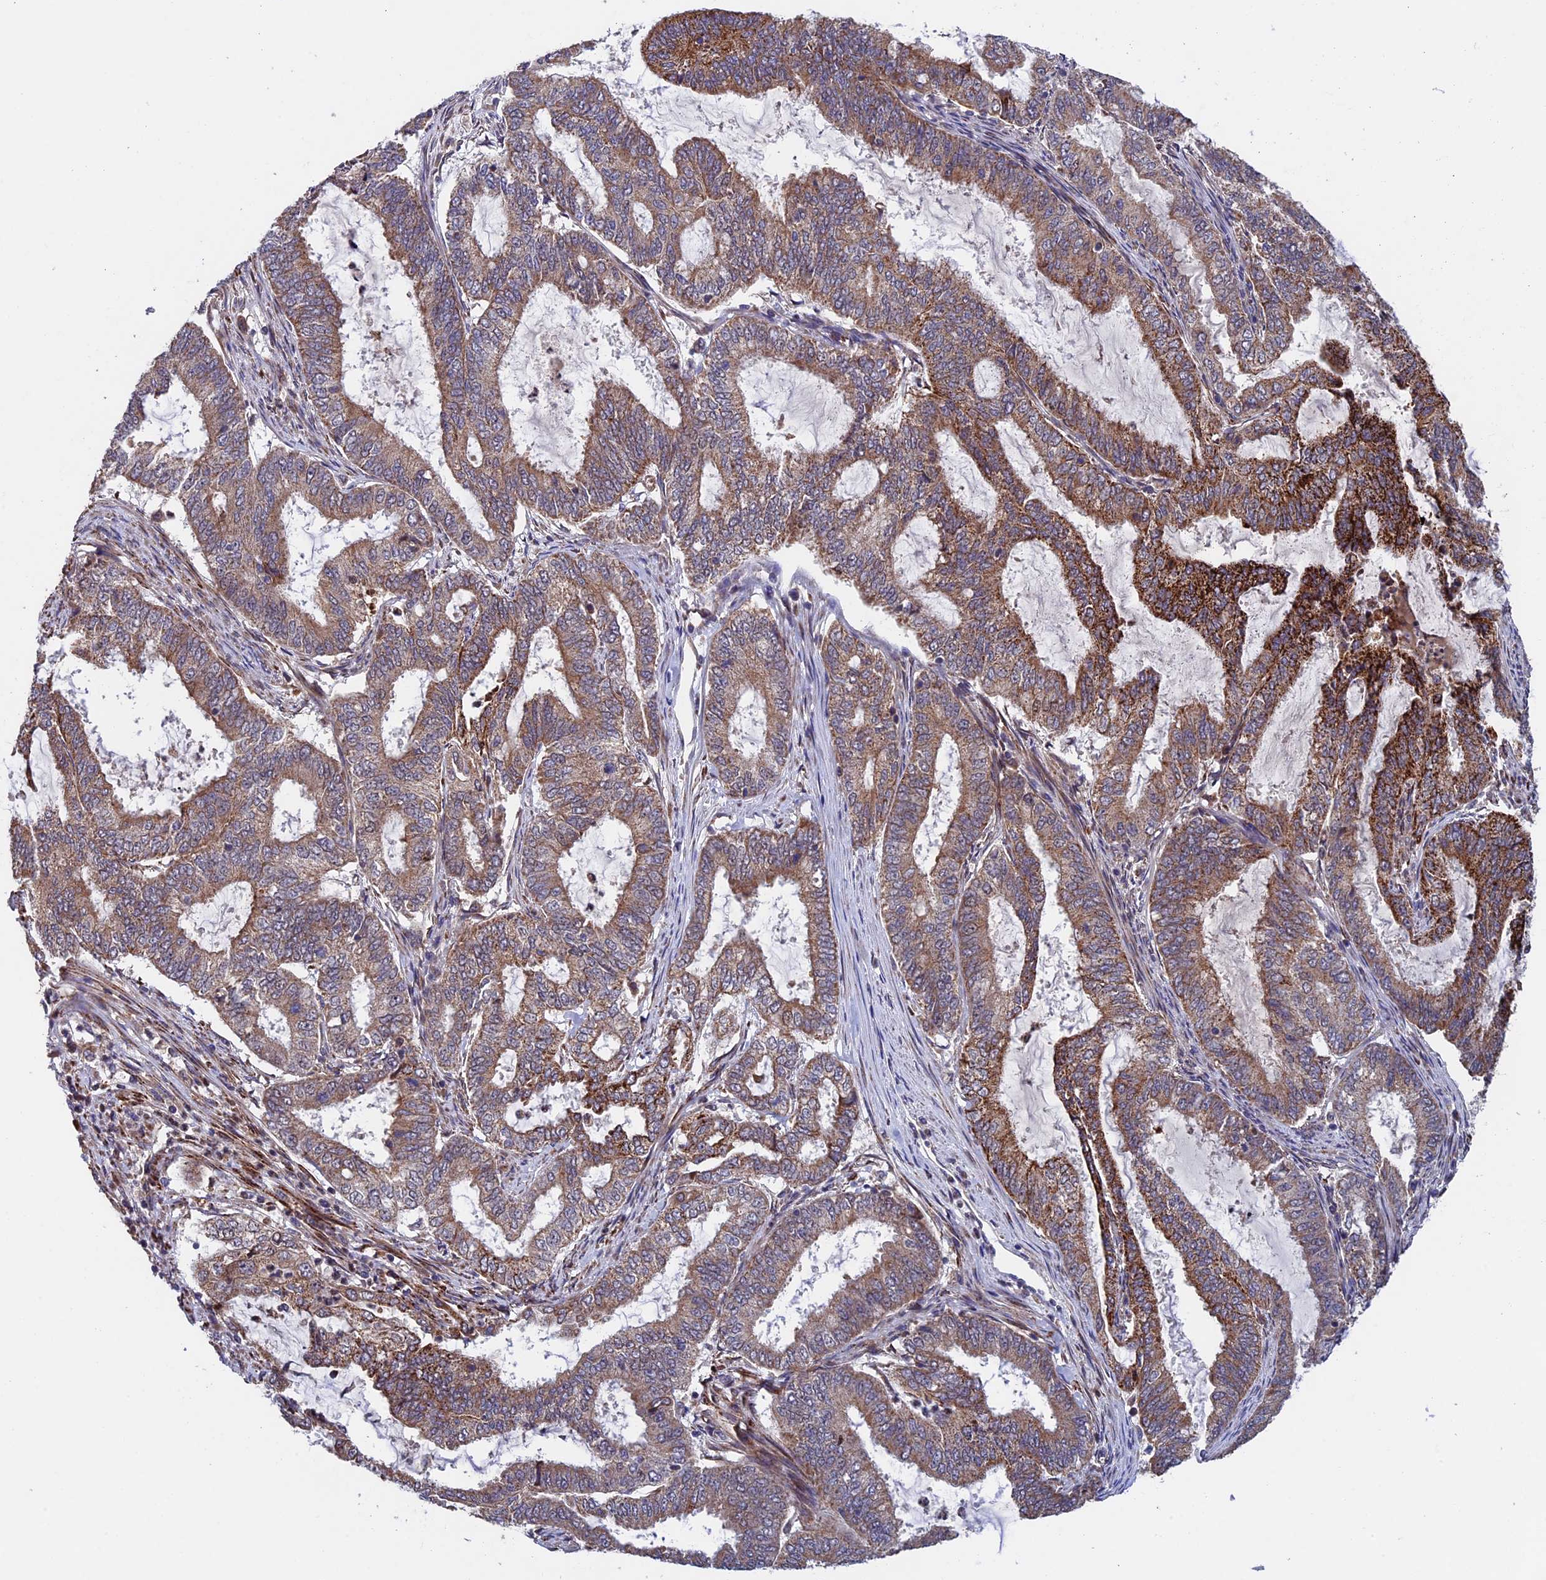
{"staining": {"intensity": "moderate", "quantity": ">75%", "location": "cytoplasmic/membranous"}, "tissue": "endometrial cancer", "cell_type": "Tumor cells", "image_type": "cancer", "snomed": [{"axis": "morphology", "description": "Adenocarcinoma, NOS"}, {"axis": "topography", "description": "Endometrium"}], "caption": "A brown stain shows moderate cytoplasmic/membranous positivity of a protein in adenocarcinoma (endometrial) tumor cells.", "gene": "RNF17", "patient": {"sex": "female", "age": 51}}